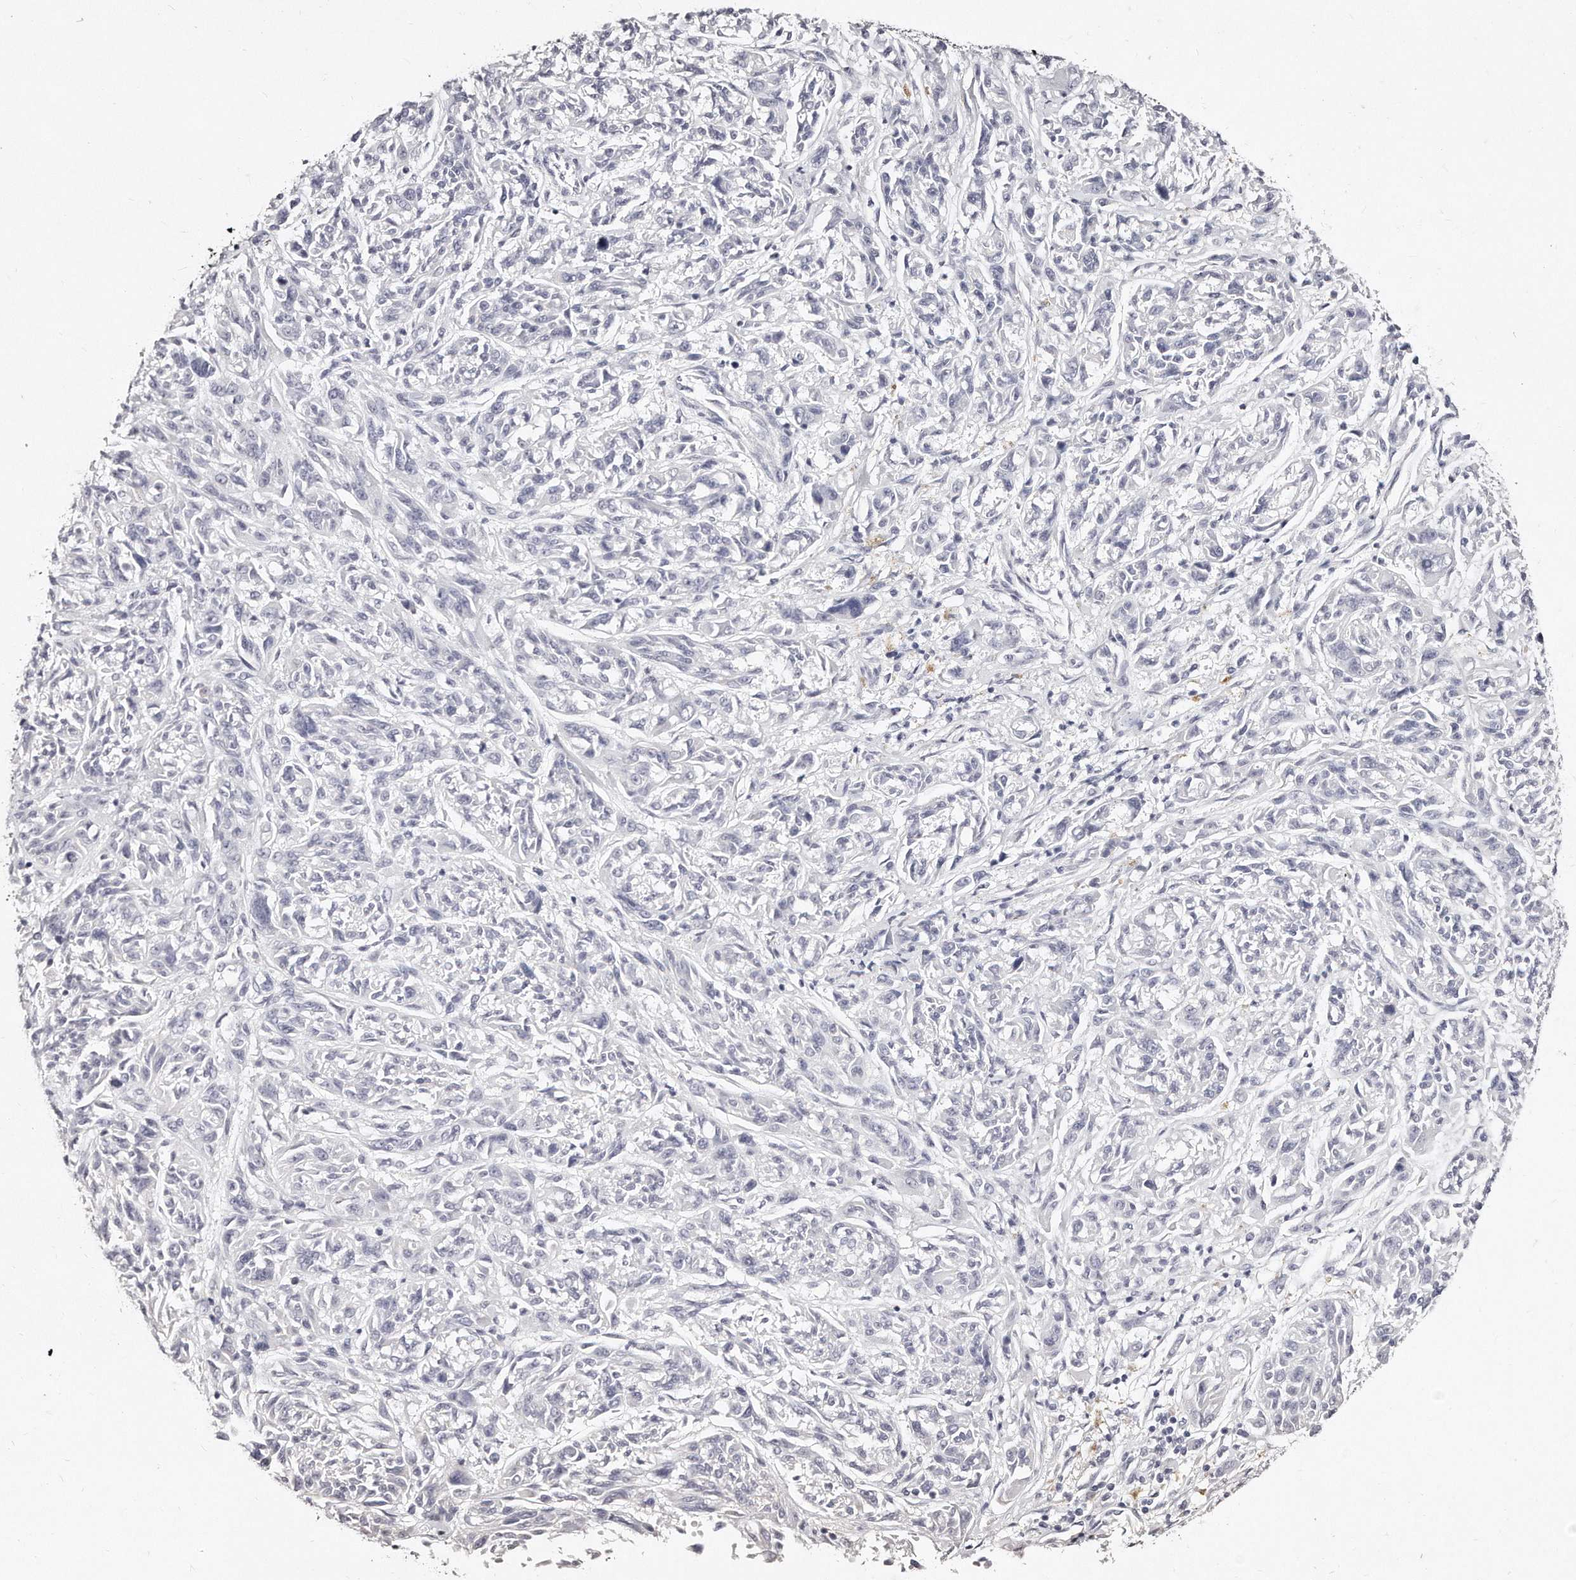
{"staining": {"intensity": "negative", "quantity": "none", "location": "none"}, "tissue": "melanoma", "cell_type": "Tumor cells", "image_type": "cancer", "snomed": [{"axis": "morphology", "description": "Malignant melanoma, NOS"}, {"axis": "topography", "description": "Skin"}], "caption": "Immunohistochemistry (IHC) micrograph of neoplastic tissue: human melanoma stained with DAB reveals no significant protein staining in tumor cells. (IHC, brightfield microscopy, high magnification).", "gene": "GDA", "patient": {"sex": "male", "age": 53}}